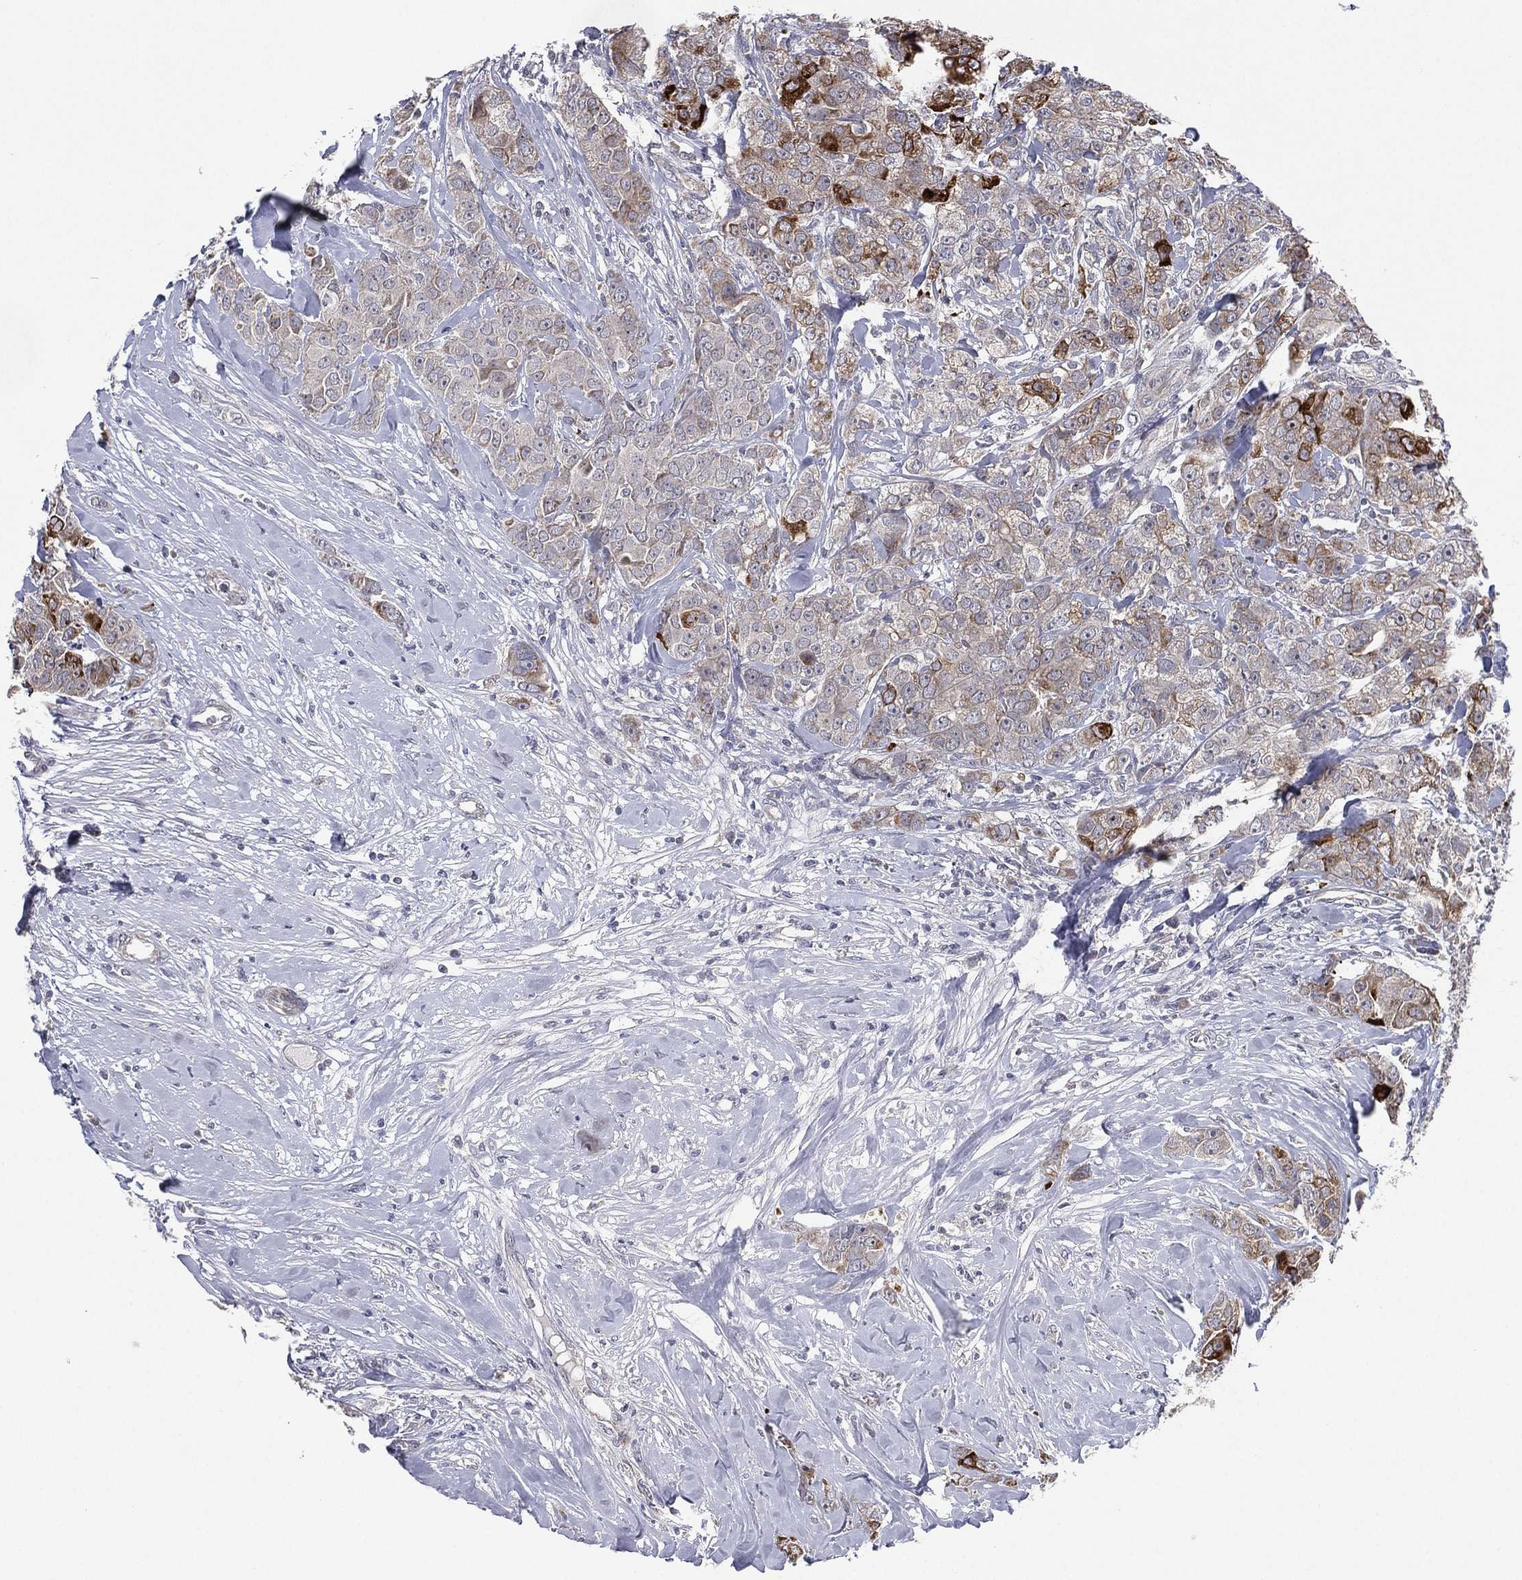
{"staining": {"intensity": "strong", "quantity": "<25%", "location": "cytoplasmic/membranous"}, "tissue": "breast cancer", "cell_type": "Tumor cells", "image_type": "cancer", "snomed": [{"axis": "morphology", "description": "Duct carcinoma"}, {"axis": "topography", "description": "Breast"}], "caption": "Brown immunohistochemical staining in human breast intraductal carcinoma shows strong cytoplasmic/membranous staining in approximately <25% of tumor cells. The staining is performed using DAB (3,3'-diaminobenzidine) brown chromogen to label protein expression. The nuclei are counter-stained blue using hematoxylin.", "gene": "KAT14", "patient": {"sex": "female", "age": 43}}